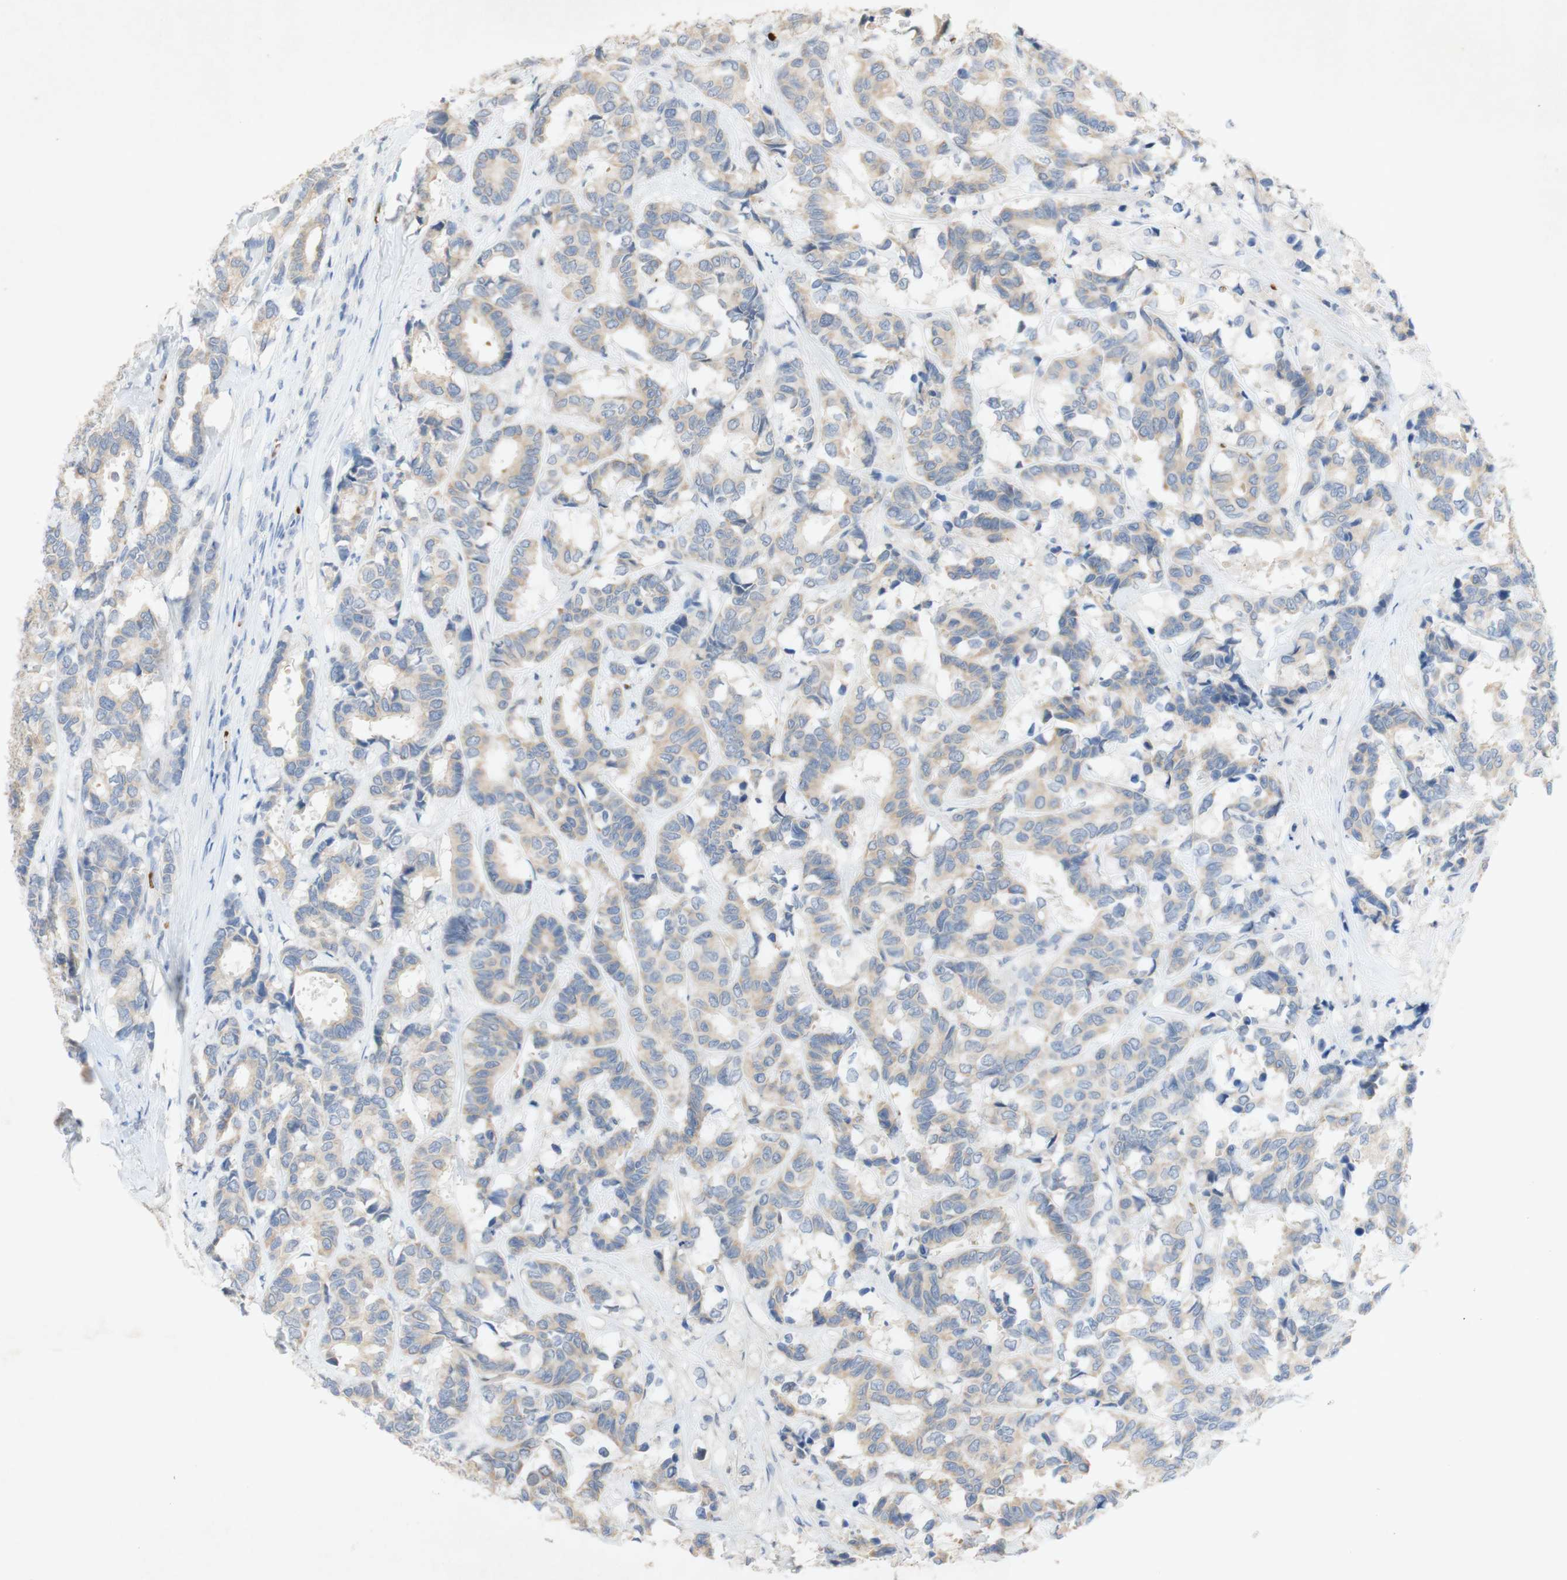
{"staining": {"intensity": "weak", "quantity": "25%-75%", "location": "cytoplasmic/membranous"}, "tissue": "breast cancer", "cell_type": "Tumor cells", "image_type": "cancer", "snomed": [{"axis": "morphology", "description": "Duct carcinoma"}, {"axis": "topography", "description": "Breast"}], "caption": "About 25%-75% of tumor cells in human breast cancer (infiltrating ductal carcinoma) demonstrate weak cytoplasmic/membranous protein expression as visualized by brown immunohistochemical staining.", "gene": "EPO", "patient": {"sex": "female", "age": 87}}